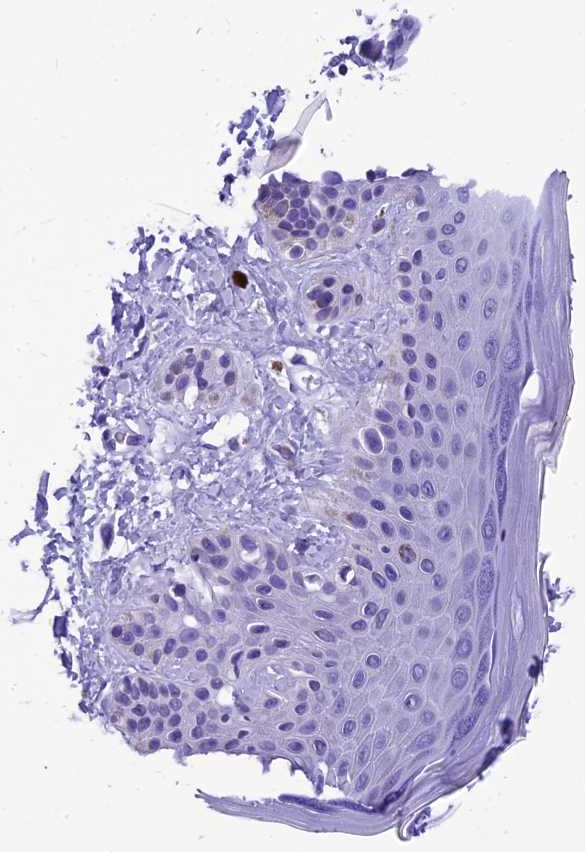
{"staining": {"intensity": "negative", "quantity": "none", "location": "none"}, "tissue": "skin", "cell_type": "Fibroblasts", "image_type": "normal", "snomed": [{"axis": "morphology", "description": "Normal tissue, NOS"}, {"axis": "topography", "description": "Skin"}], "caption": "Micrograph shows no protein positivity in fibroblasts of normal skin. (Stains: DAB IHC with hematoxylin counter stain, Microscopy: brightfield microscopy at high magnification).", "gene": "METTL25", "patient": {"sex": "male", "age": 52}}